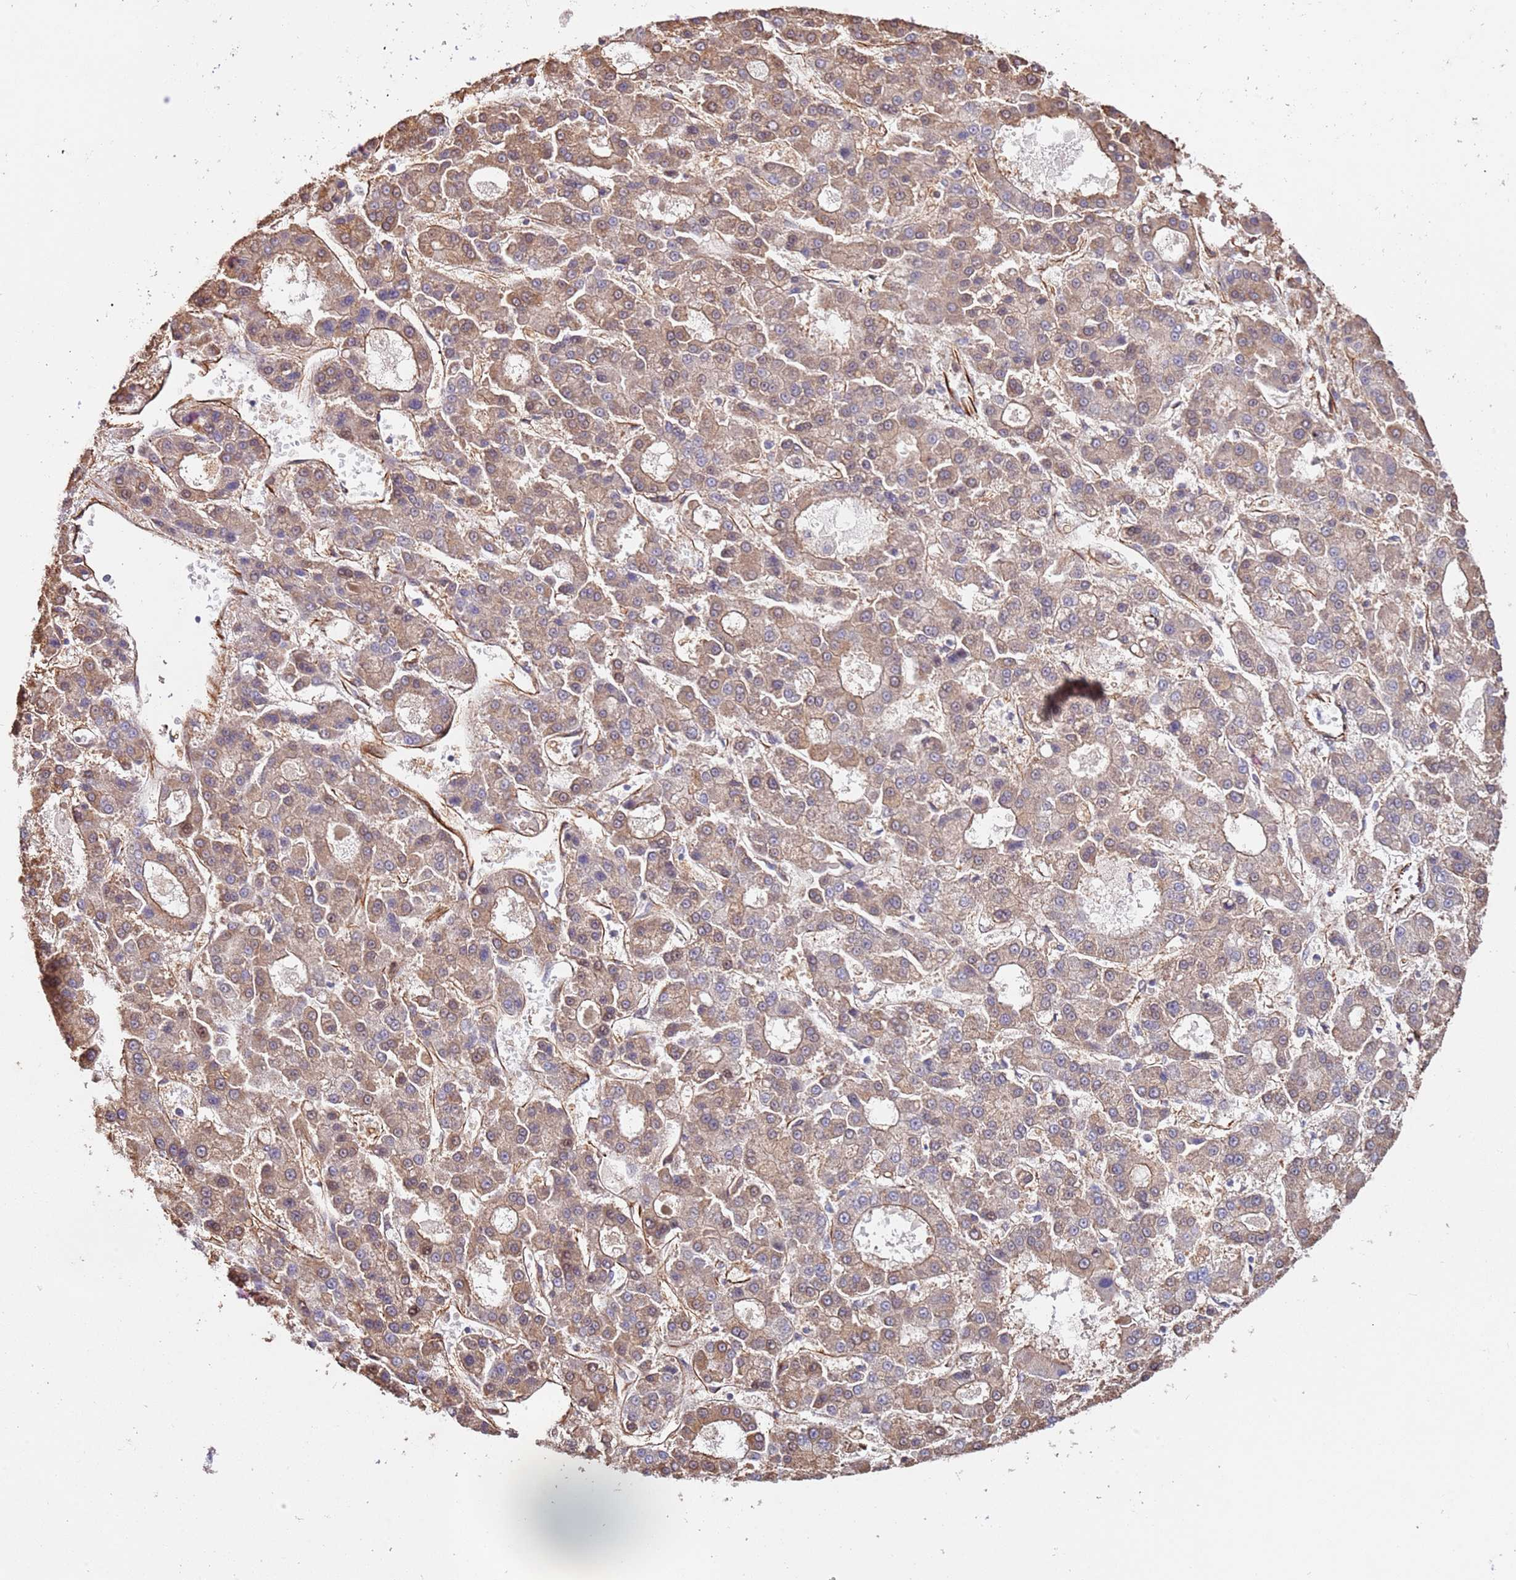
{"staining": {"intensity": "weak", "quantity": ">75%", "location": "cytoplasmic/membranous"}, "tissue": "liver cancer", "cell_type": "Tumor cells", "image_type": "cancer", "snomed": [{"axis": "morphology", "description": "Carcinoma, Hepatocellular, NOS"}, {"axis": "topography", "description": "Liver"}], "caption": "Protein expression by immunohistochemistry (IHC) reveals weak cytoplasmic/membranous expression in about >75% of tumor cells in liver cancer. (IHC, brightfield microscopy, high magnification).", "gene": "MRGPRE", "patient": {"sex": "male", "age": 70}}